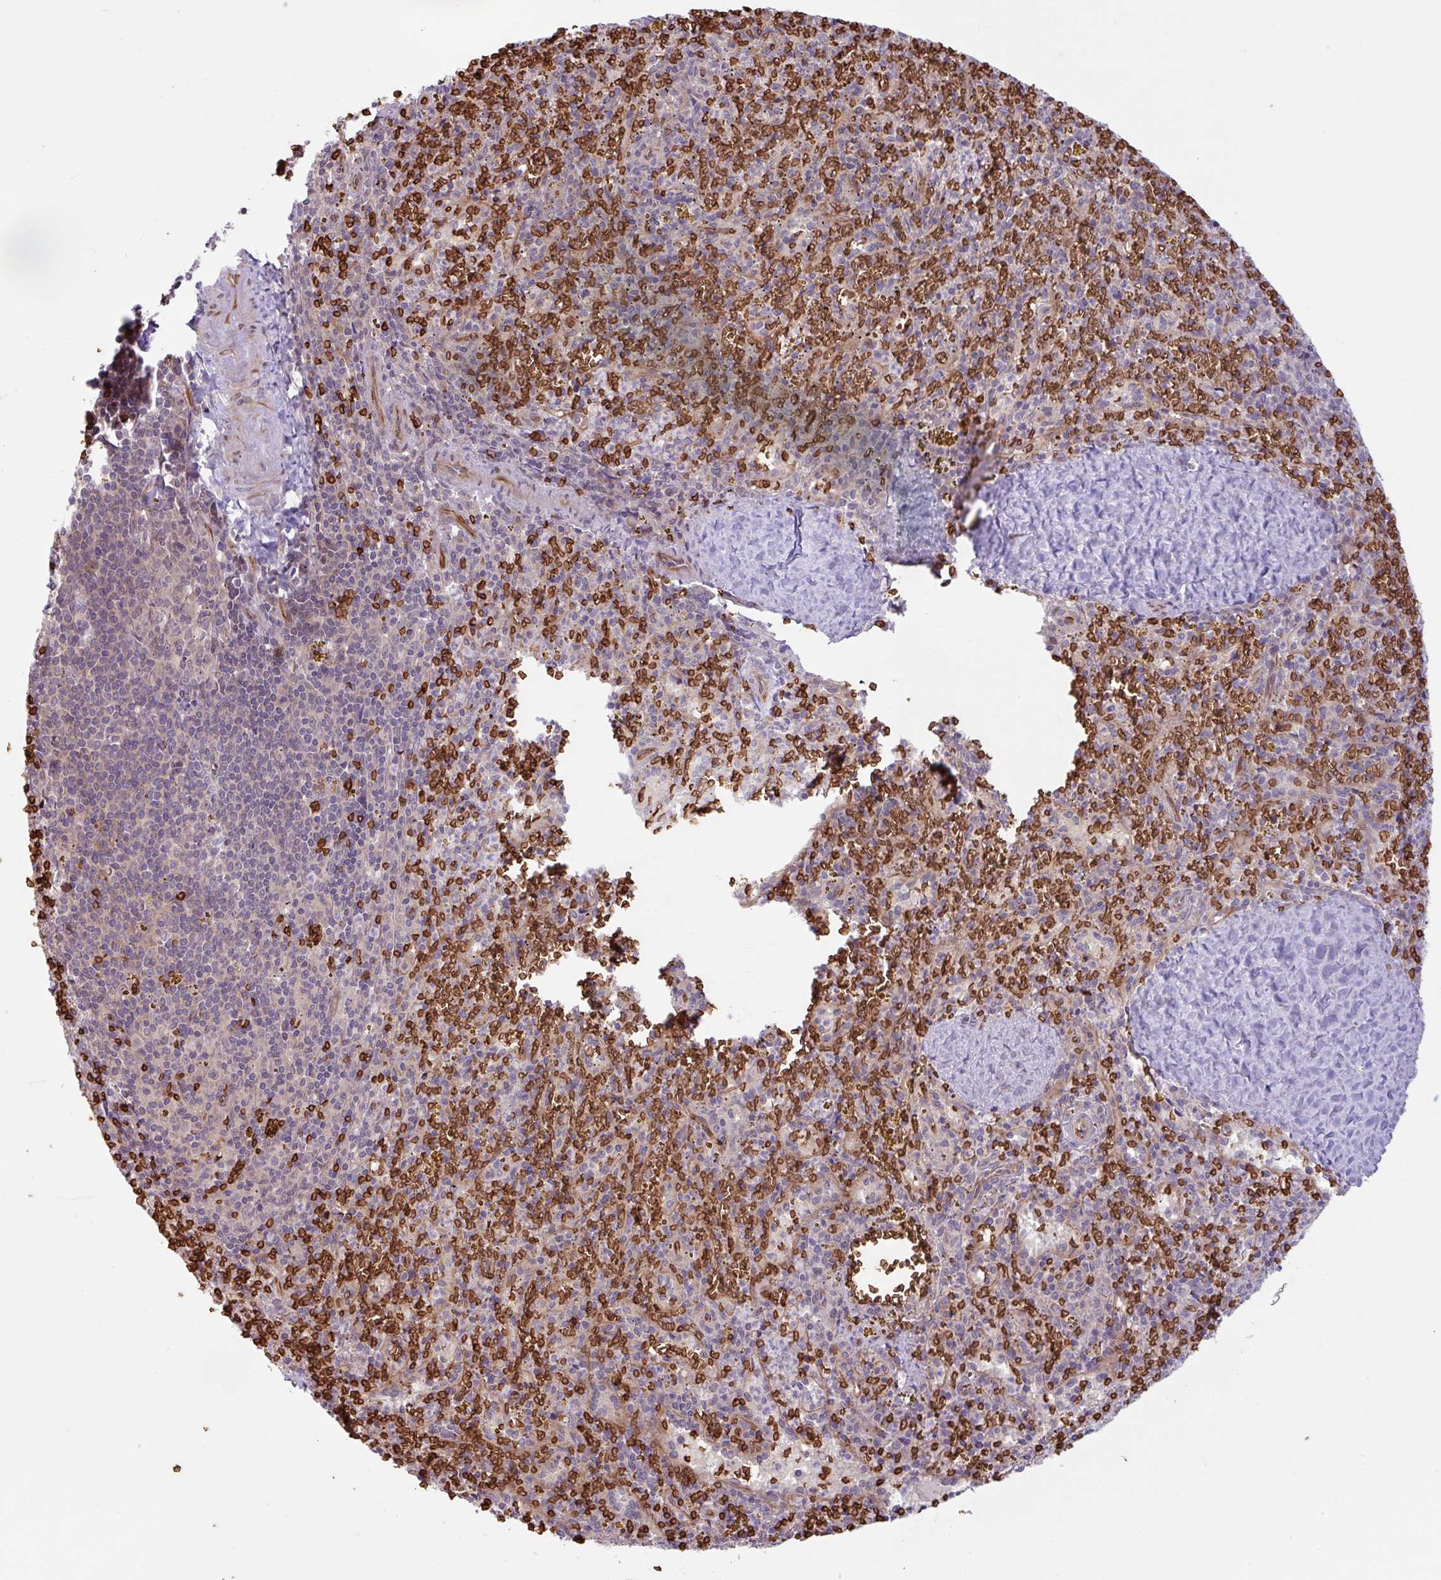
{"staining": {"intensity": "negative", "quantity": "none", "location": "none"}, "tissue": "spleen", "cell_type": "Cells in red pulp", "image_type": "normal", "snomed": [{"axis": "morphology", "description": "Normal tissue, NOS"}, {"axis": "topography", "description": "Spleen"}], "caption": "Photomicrograph shows no significant protein expression in cells in red pulp of unremarkable spleen.", "gene": "RAD21L1", "patient": {"sex": "male", "age": 57}}